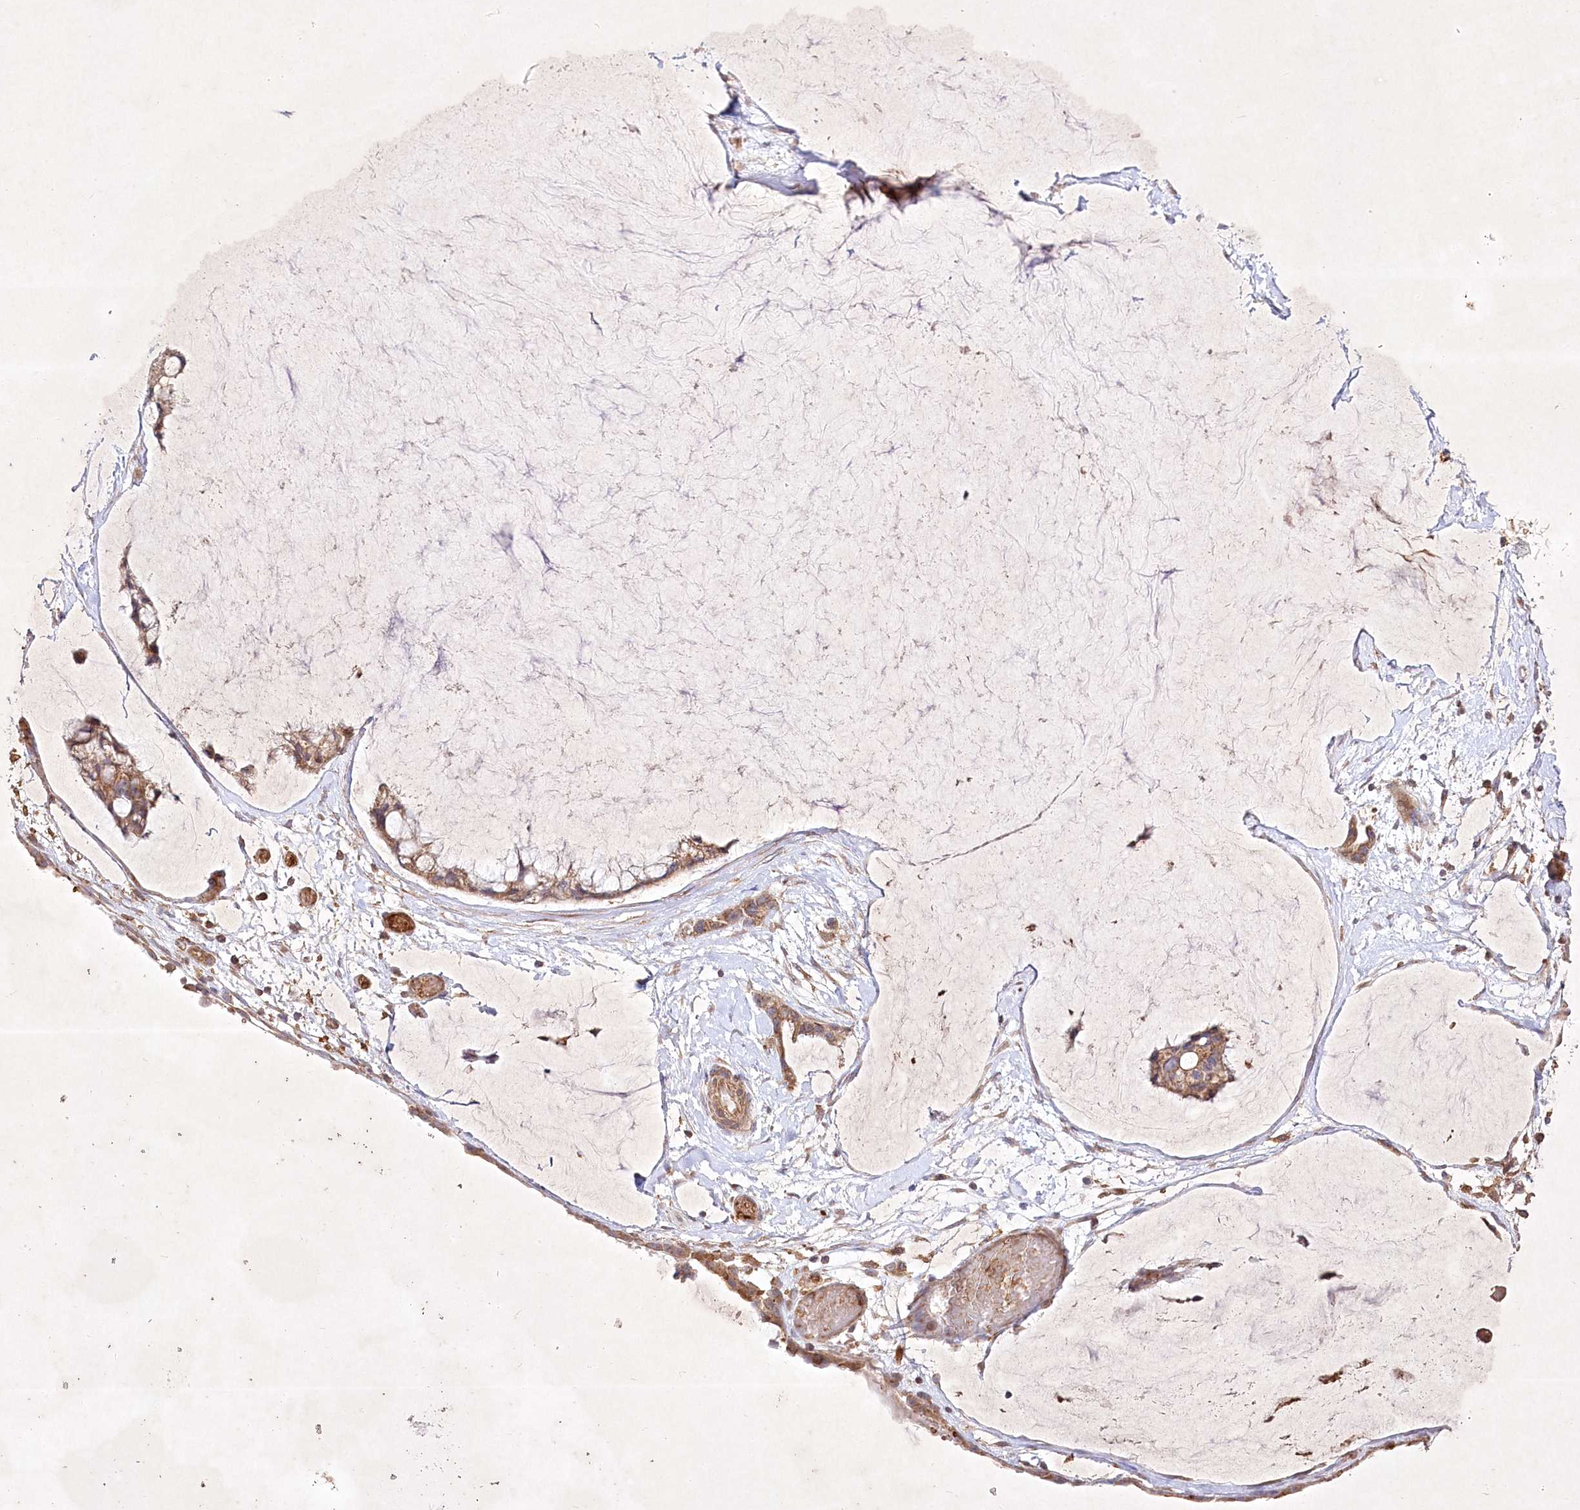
{"staining": {"intensity": "moderate", "quantity": ">75%", "location": "cytoplasmic/membranous,nuclear"}, "tissue": "ovarian cancer", "cell_type": "Tumor cells", "image_type": "cancer", "snomed": [{"axis": "morphology", "description": "Cystadenocarcinoma, mucinous, NOS"}, {"axis": "topography", "description": "Ovary"}], "caption": "Human mucinous cystadenocarcinoma (ovarian) stained for a protein (brown) exhibits moderate cytoplasmic/membranous and nuclear positive positivity in approximately >75% of tumor cells.", "gene": "OPA1", "patient": {"sex": "female", "age": 39}}